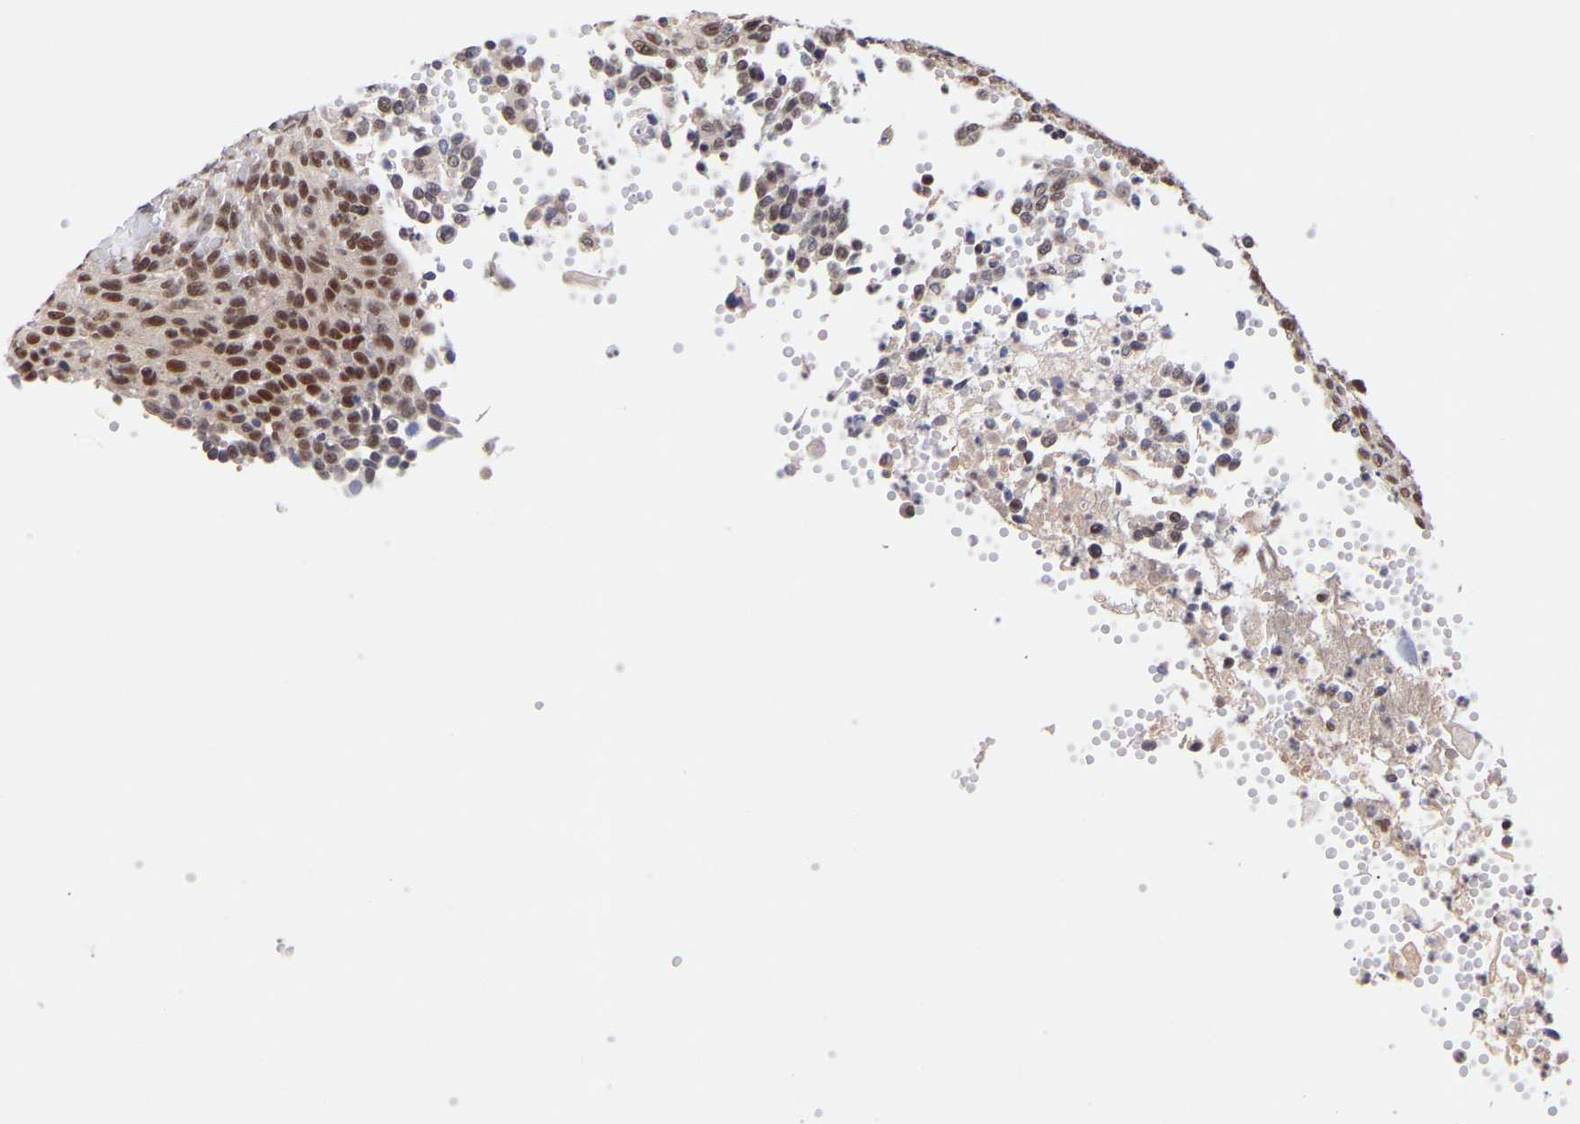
{"staining": {"intensity": "moderate", "quantity": ">75%", "location": "nuclear"}, "tissue": "cervical cancer", "cell_type": "Tumor cells", "image_type": "cancer", "snomed": [{"axis": "morphology", "description": "Squamous cell carcinoma, NOS"}, {"axis": "topography", "description": "Cervix"}], "caption": "Immunohistochemistry (DAB) staining of human squamous cell carcinoma (cervical) demonstrates moderate nuclear protein expression in about >75% of tumor cells.", "gene": "RBM15", "patient": {"sex": "female", "age": 70}}